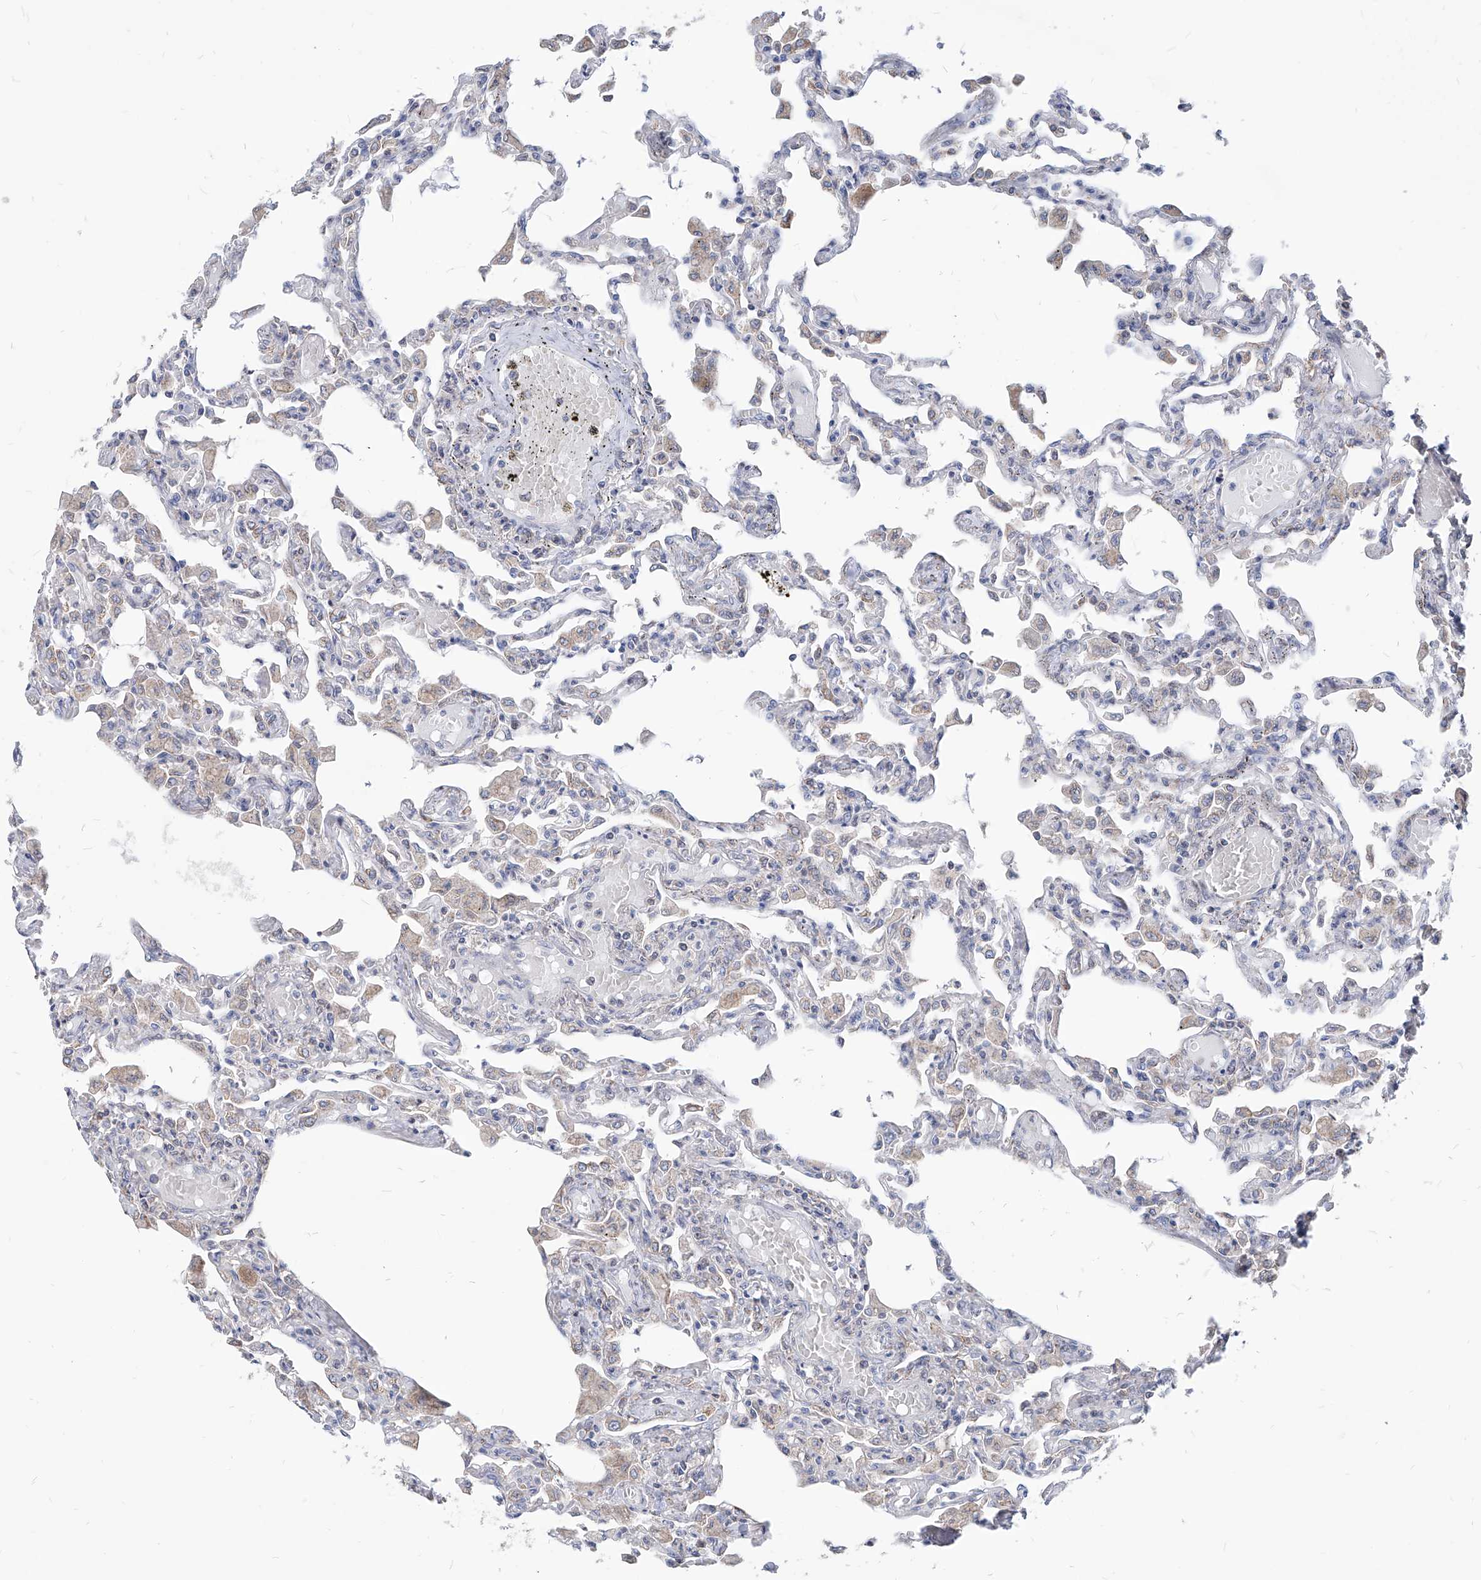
{"staining": {"intensity": "negative", "quantity": "none", "location": "none"}, "tissue": "lung", "cell_type": "Alveolar cells", "image_type": "normal", "snomed": [{"axis": "morphology", "description": "Normal tissue, NOS"}, {"axis": "topography", "description": "Bronchus"}, {"axis": "topography", "description": "Lung"}], "caption": "High magnification brightfield microscopy of unremarkable lung stained with DAB (3,3'-diaminobenzidine) (brown) and counterstained with hematoxylin (blue): alveolar cells show no significant positivity.", "gene": "AGPS", "patient": {"sex": "female", "age": 49}}